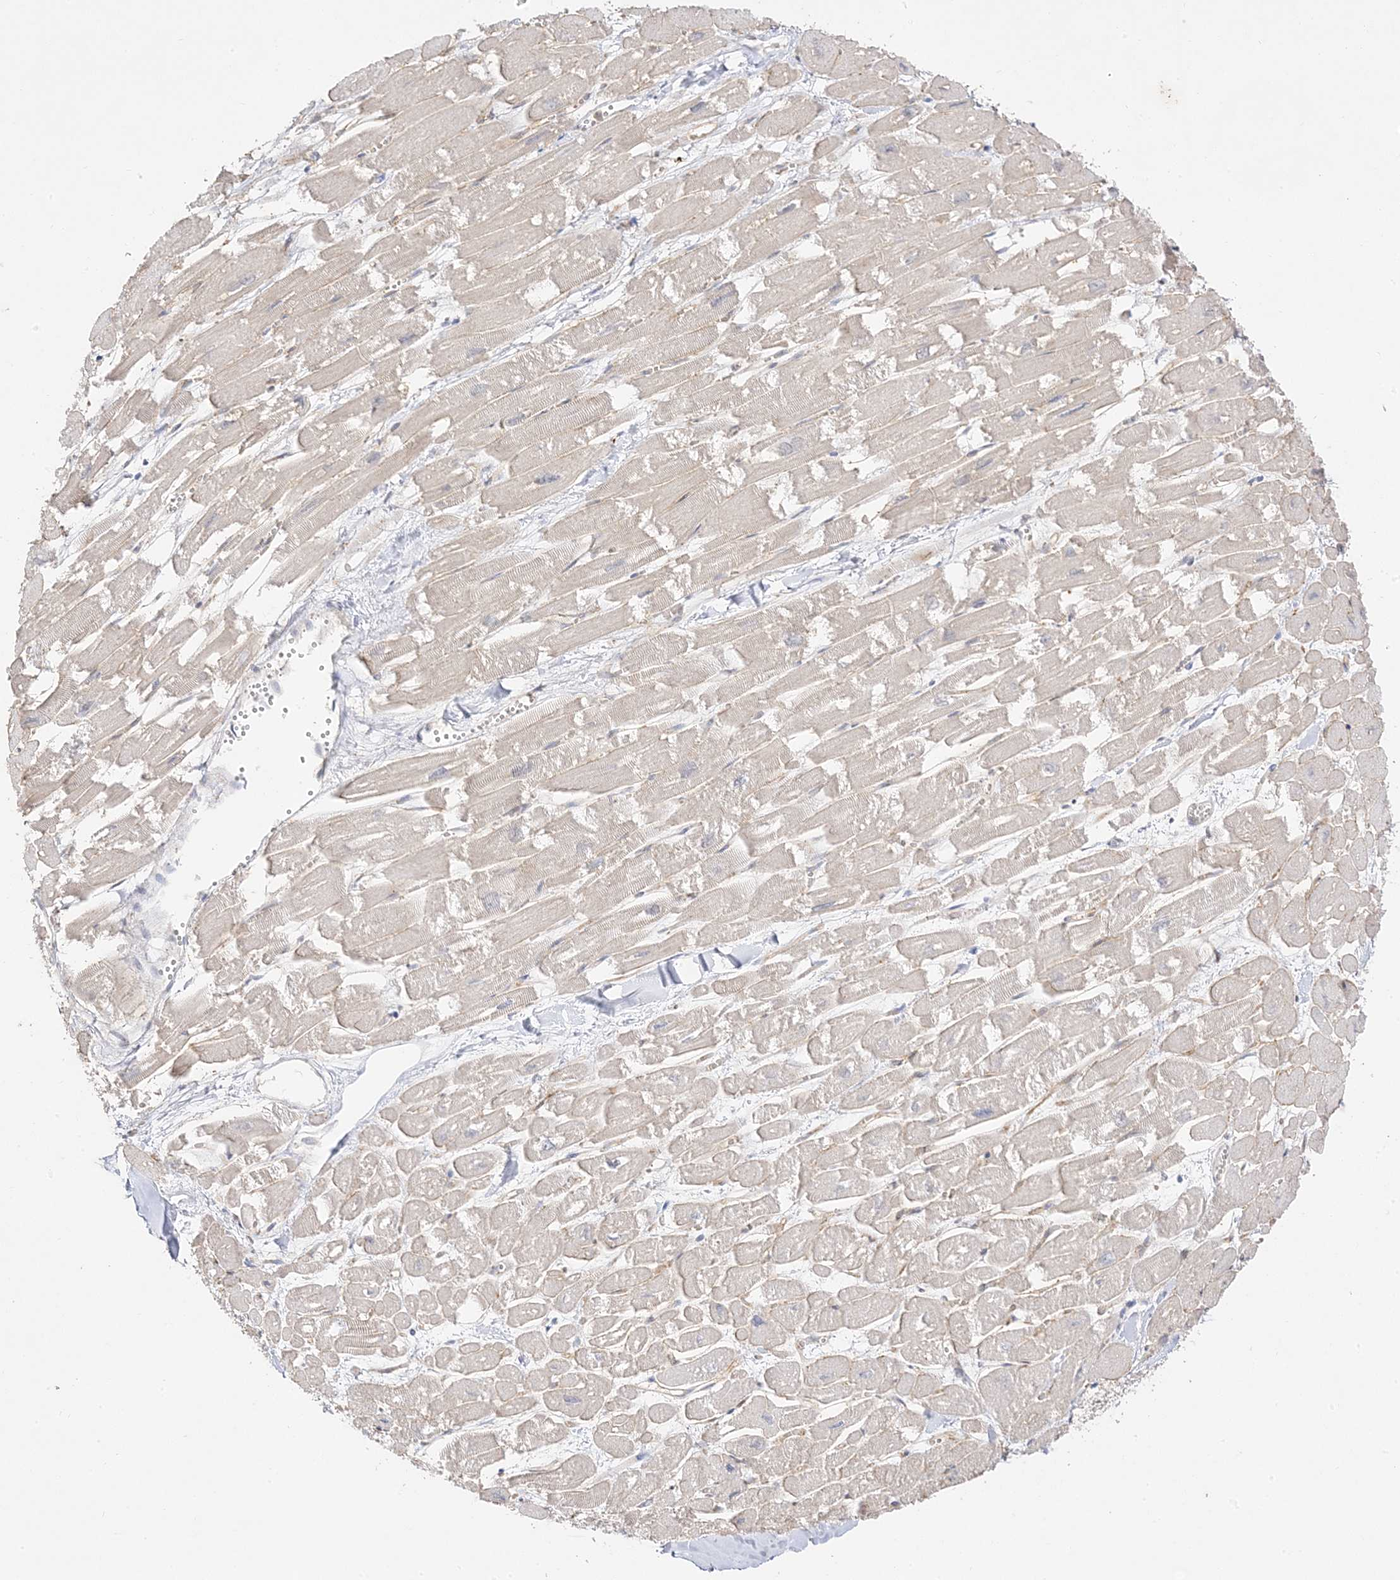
{"staining": {"intensity": "weak", "quantity": "<25%", "location": "cytoplasmic/membranous"}, "tissue": "heart muscle", "cell_type": "Cardiomyocytes", "image_type": "normal", "snomed": [{"axis": "morphology", "description": "Normal tissue, NOS"}, {"axis": "topography", "description": "Heart"}], "caption": "High magnification brightfield microscopy of benign heart muscle stained with DAB (brown) and counterstained with hematoxylin (blue): cardiomyocytes show no significant staining. (DAB immunohistochemistry, high magnification).", "gene": "TRANK1", "patient": {"sex": "male", "age": 54}}